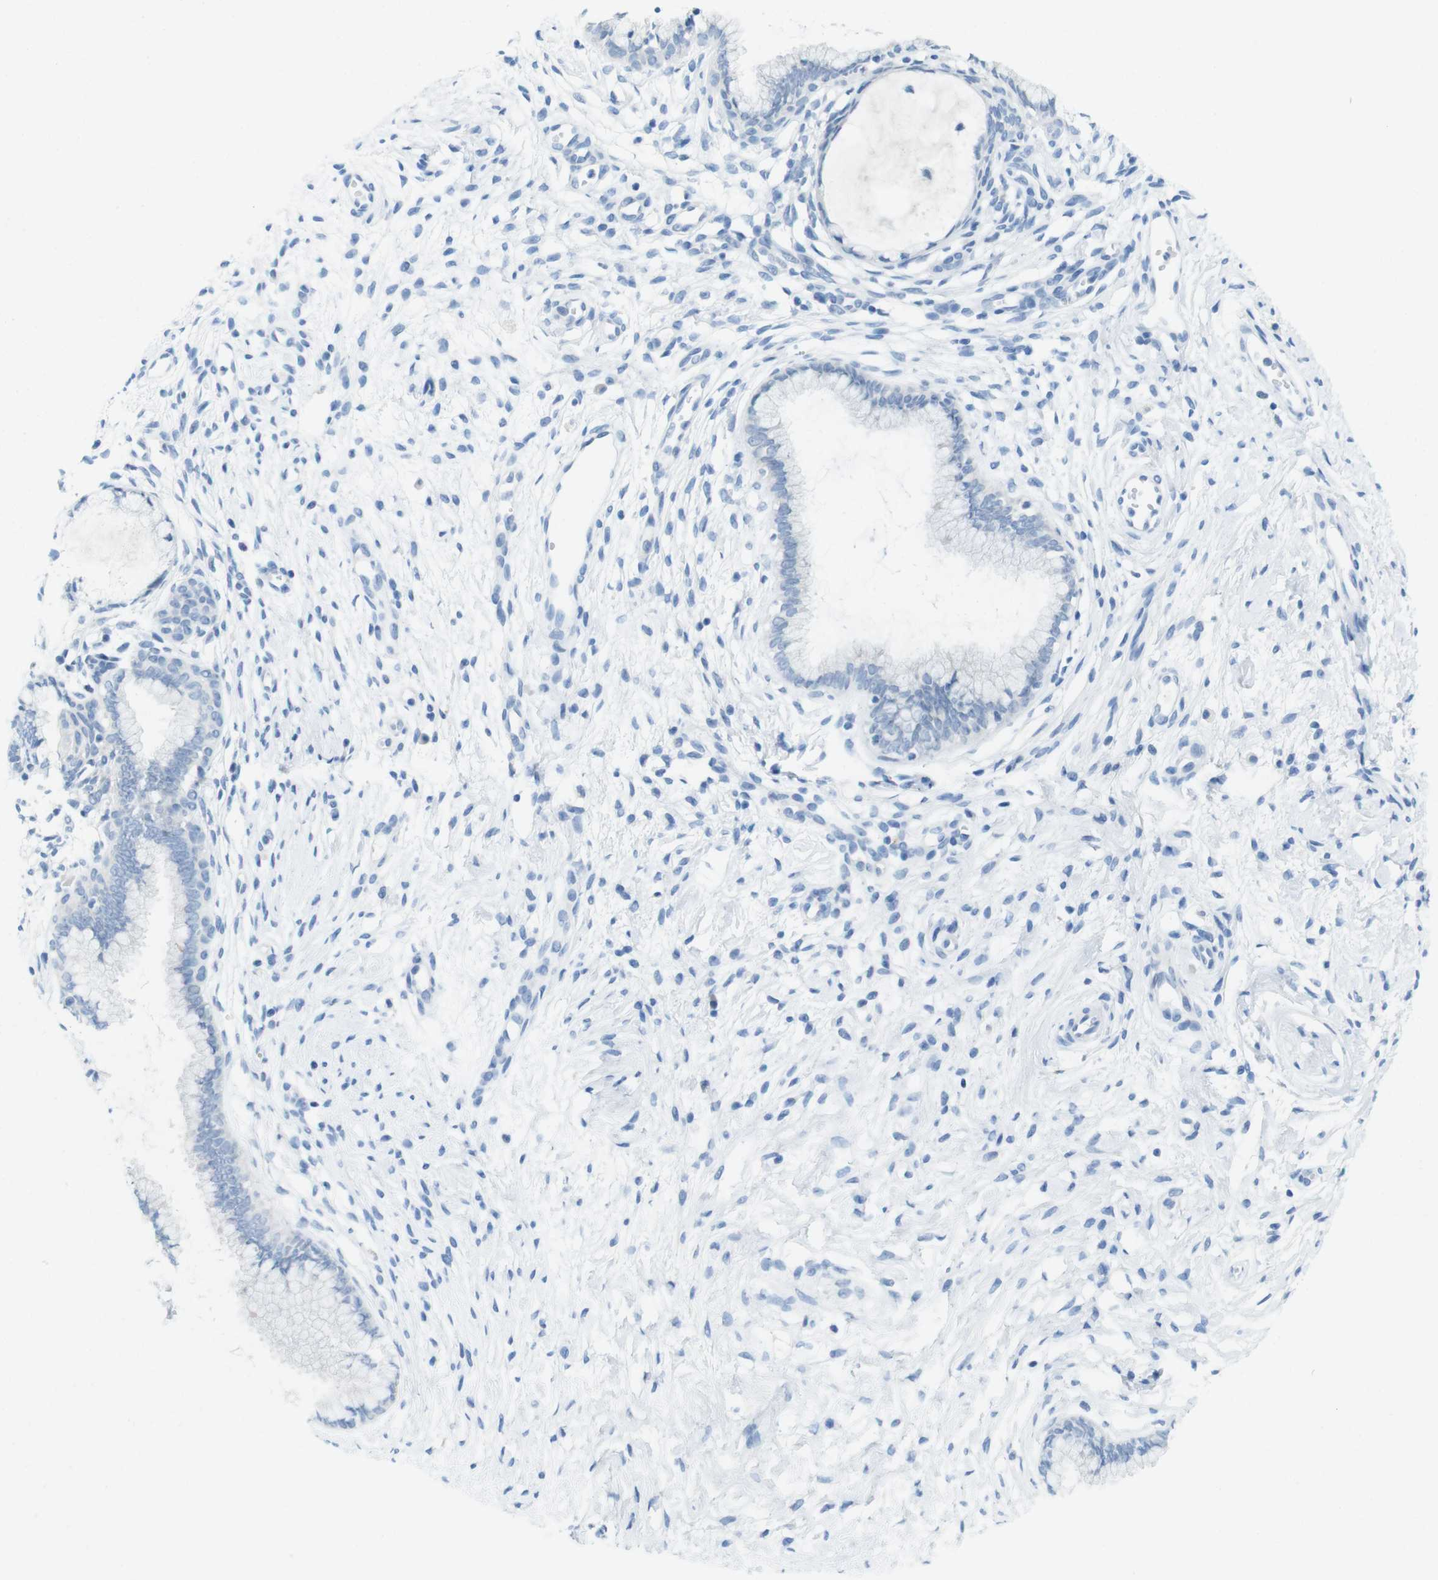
{"staining": {"intensity": "negative", "quantity": "none", "location": "none"}, "tissue": "cervix", "cell_type": "Glandular cells", "image_type": "normal", "snomed": [{"axis": "morphology", "description": "Normal tissue, NOS"}, {"axis": "topography", "description": "Cervix"}], "caption": "A high-resolution micrograph shows immunohistochemistry staining of benign cervix, which exhibits no significant positivity in glandular cells. (Immunohistochemistry, brightfield microscopy, high magnification).", "gene": "OPN1SW", "patient": {"sex": "female", "age": 65}}